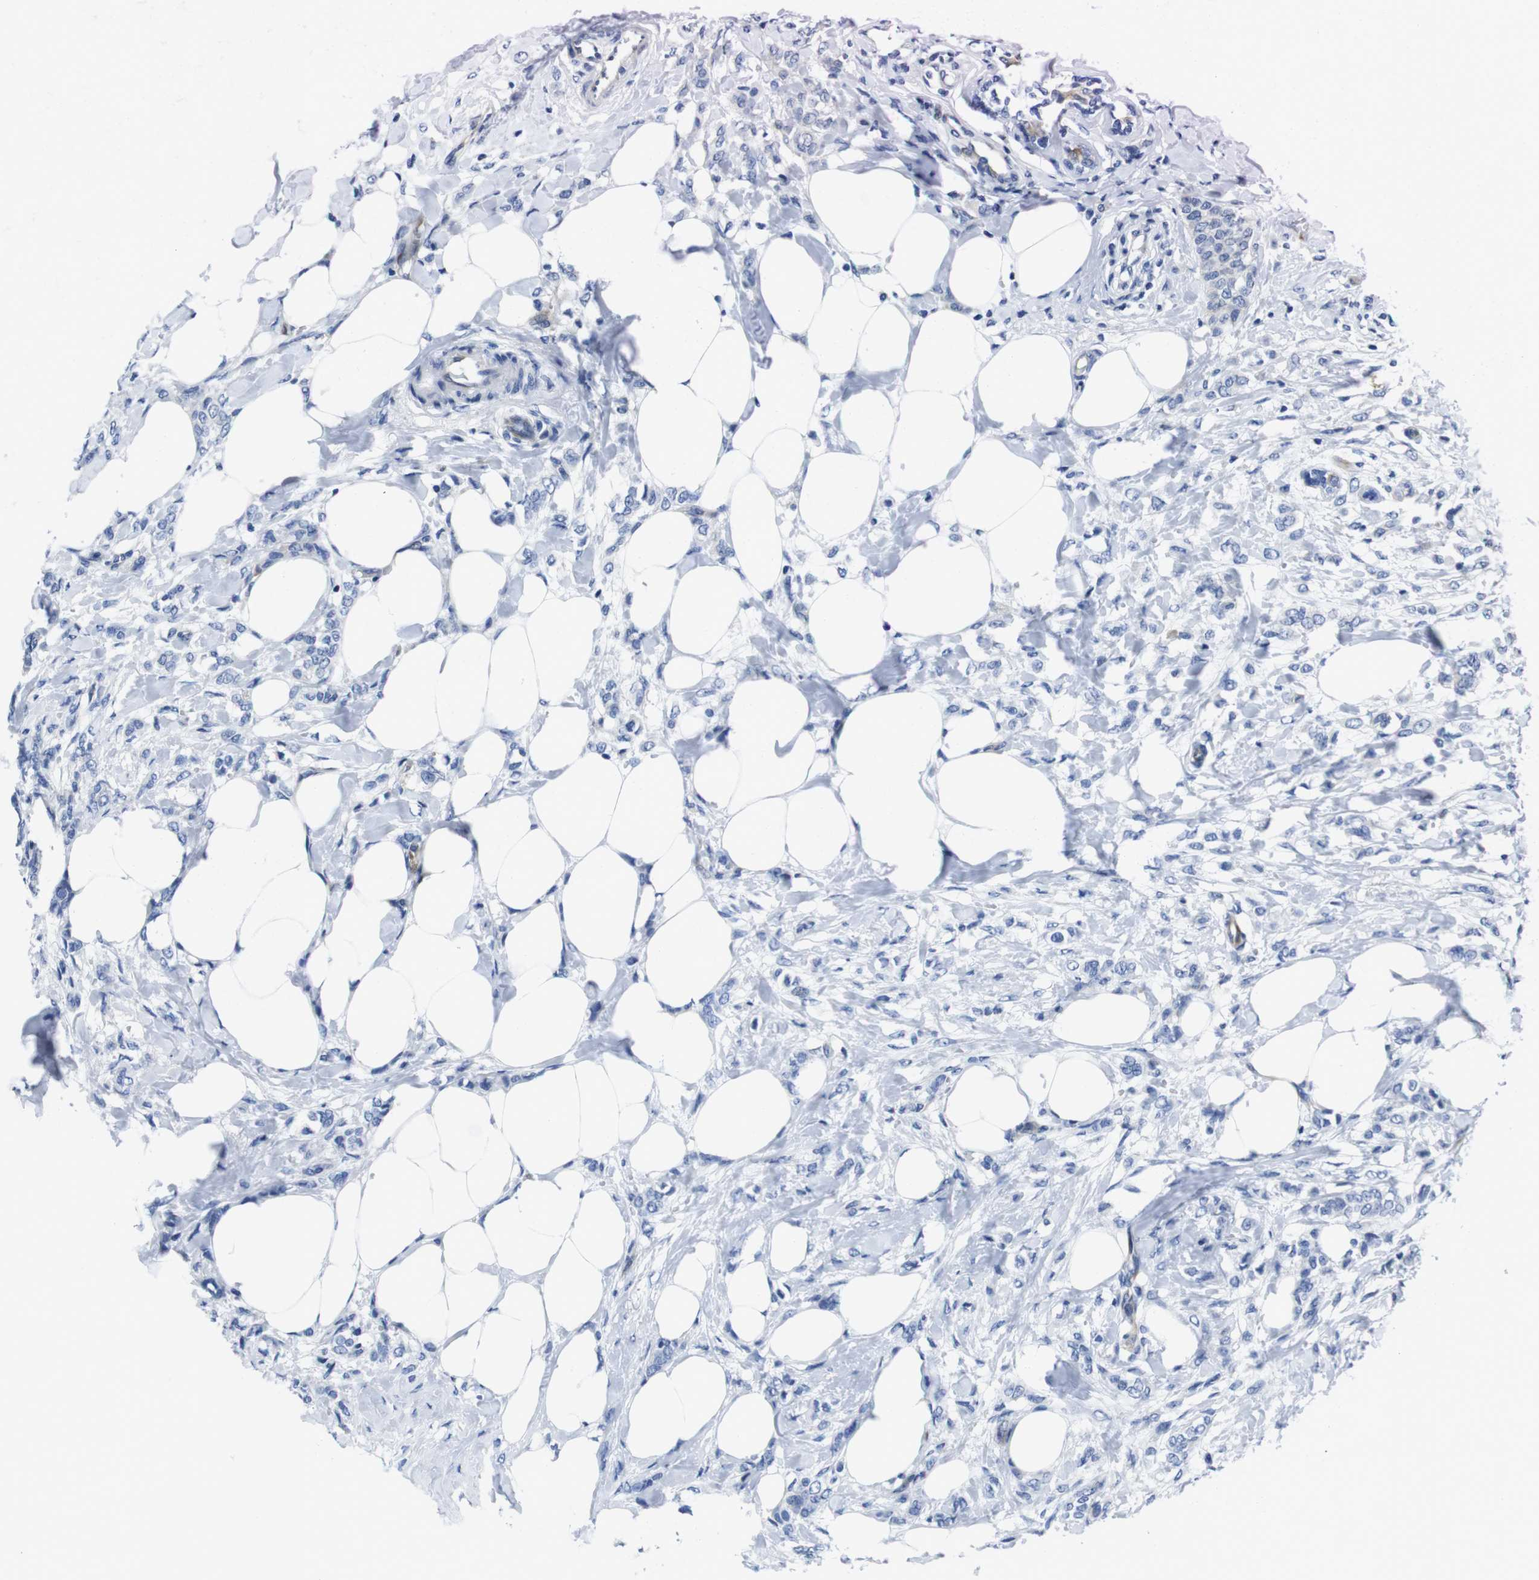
{"staining": {"intensity": "negative", "quantity": "none", "location": "none"}, "tissue": "breast cancer", "cell_type": "Tumor cells", "image_type": "cancer", "snomed": [{"axis": "morphology", "description": "Lobular carcinoma, in situ"}, {"axis": "morphology", "description": "Lobular carcinoma"}, {"axis": "topography", "description": "Breast"}], "caption": "IHC micrograph of breast cancer (lobular carcinoma in situ) stained for a protein (brown), which exhibits no positivity in tumor cells.", "gene": "EIF4A1", "patient": {"sex": "female", "age": 41}}